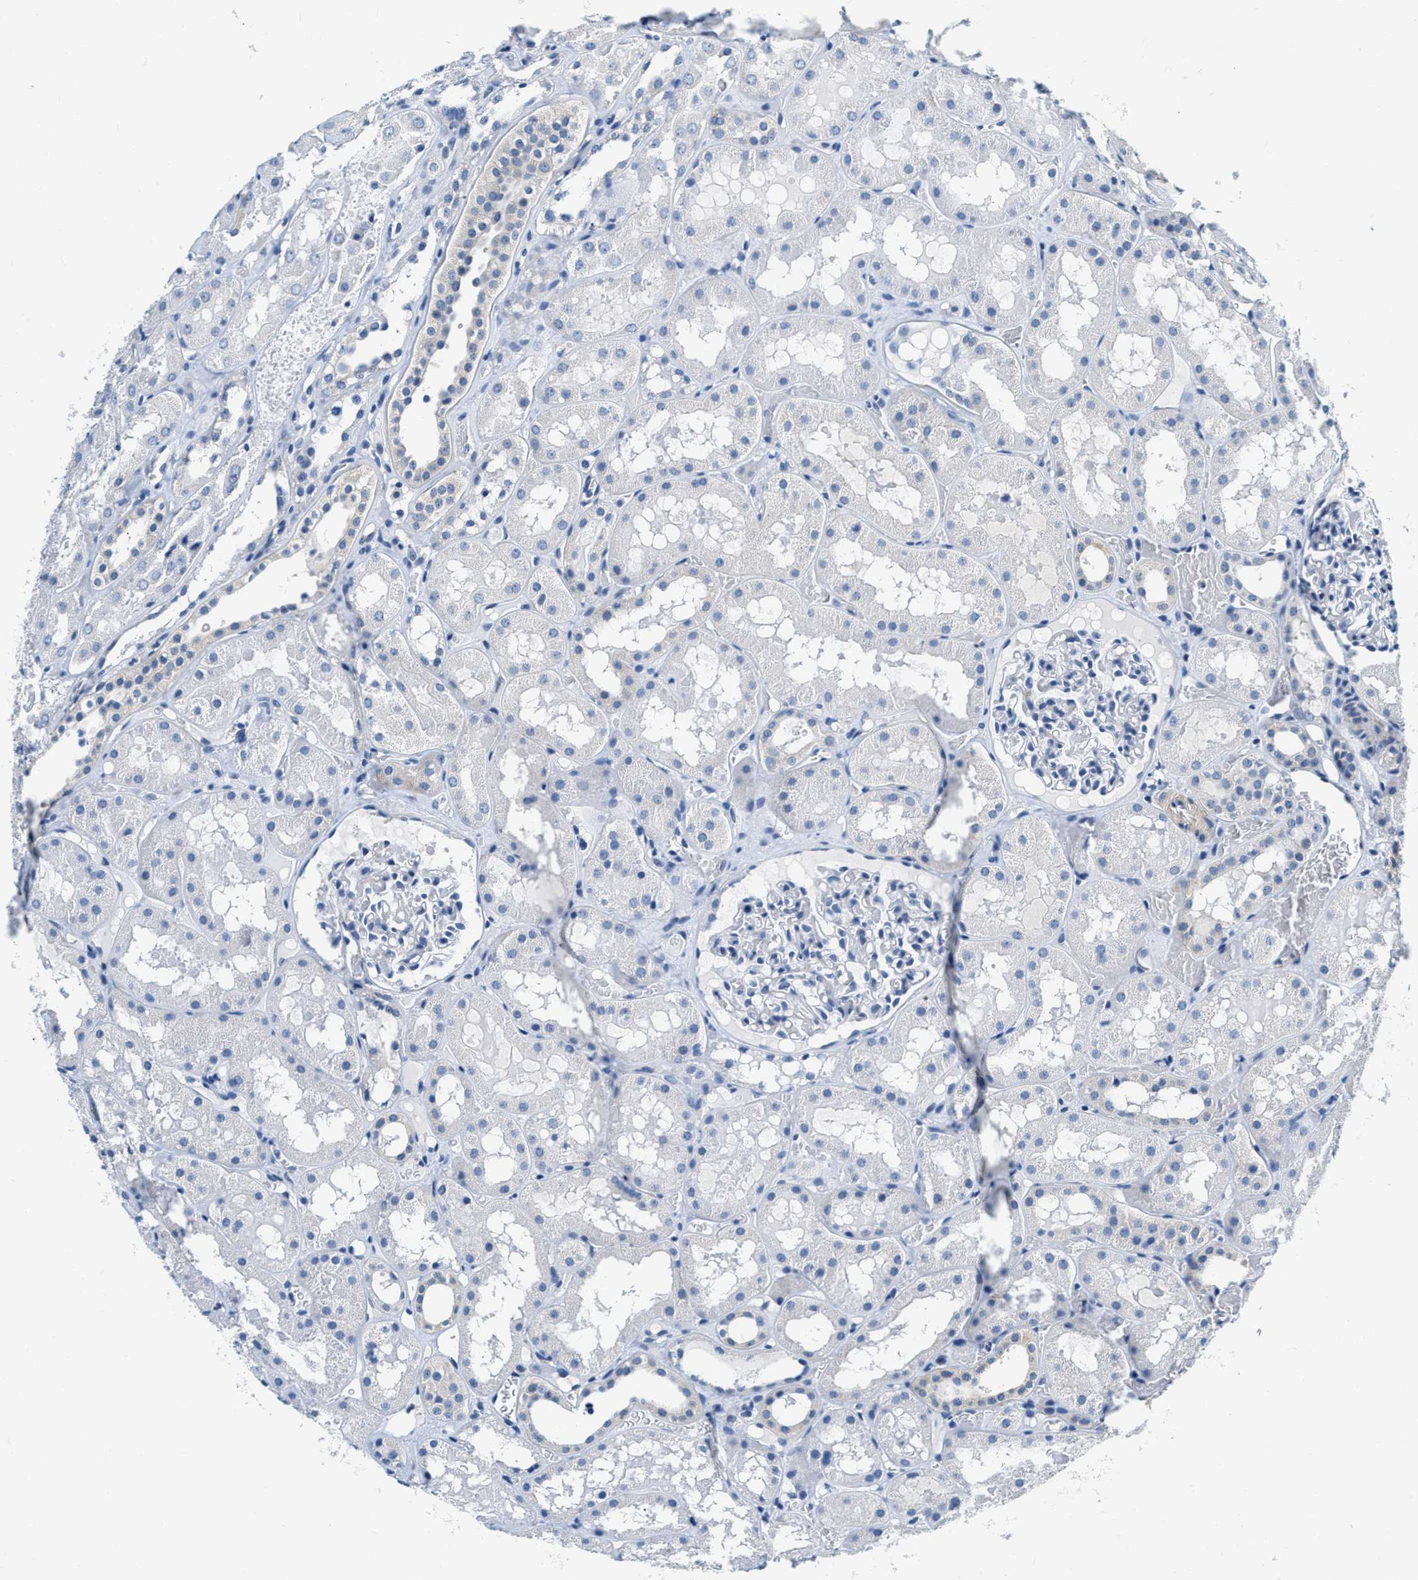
{"staining": {"intensity": "negative", "quantity": "none", "location": "none"}, "tissue": "kidney", "cell_type": "Cells in glomeruli", "image_type": "normal", "snomed": [{"axis": "morphology", "description": "Normal tissue, NOS"}, {"axis": "topography", "description": "Kidney"}, {"axis": "topography", "description": "Urinary bladder"}], "caption": "Immunohistochemistry of benign human kidney demonstrates no staining in cells in glomeruli.", "gene": "EIF2AK2", "patient": {"sex": "male", "age": 16}}